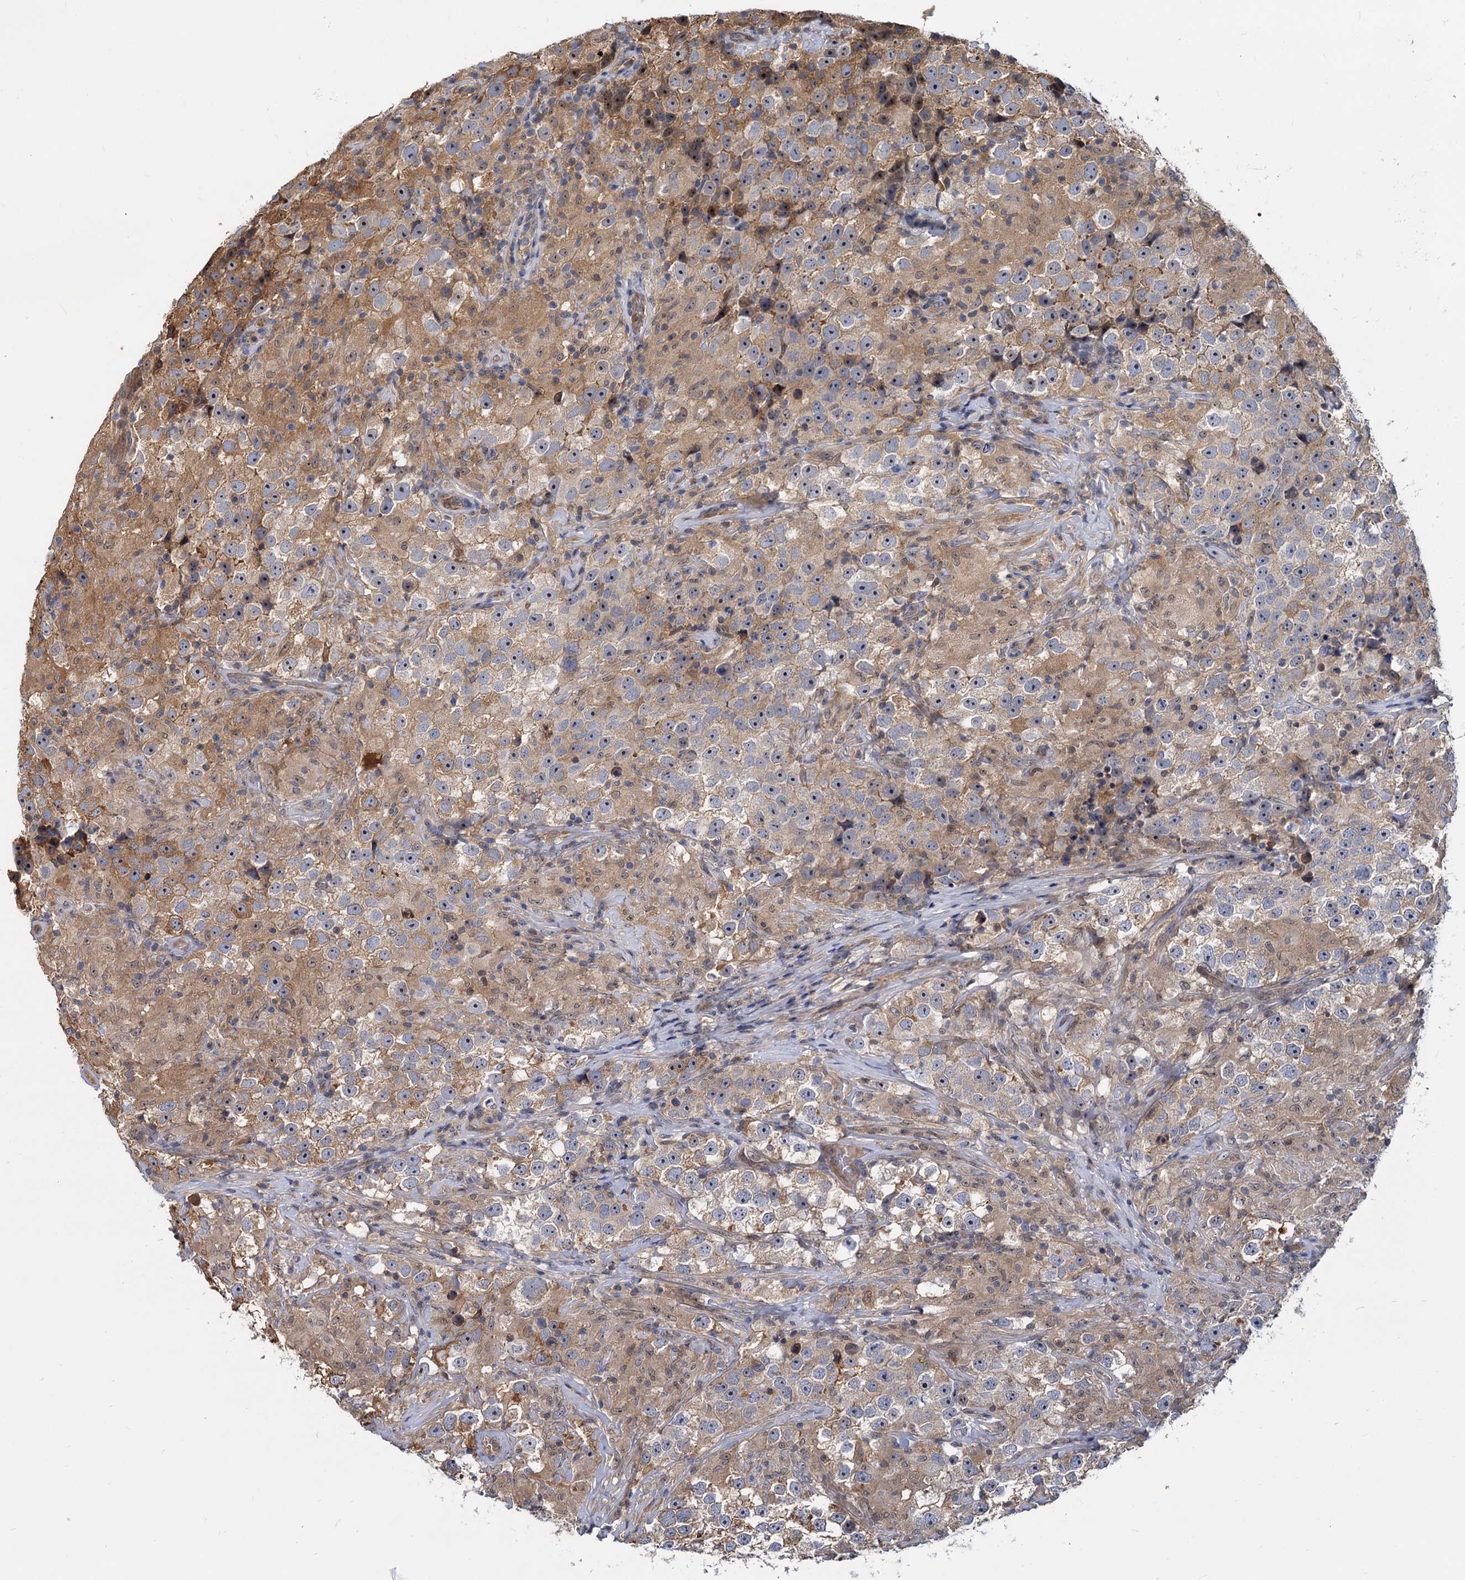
{"staining": {"intensity": "moderate", "quantity": "25%-75%", "location": "cytoplasmic/membranous,nuclear"}, "tissue": "testis cancer", "cell_type": "Tumor cells", "image_type": "cancer", "snomed": [{"axis": "morphology", "description": "Seminoma, NOS"}, {"axis": "topography", "description": "Testis"}], "caption": "Brown immunohistochemical staining in human testis cancer (seminoma) shows moderate cytoplasmic/membranous and nuclear expression in about 25%-75% of tumor cells.", "gene": "SNX15", "patient": {"sex": "male", "age": 46}}